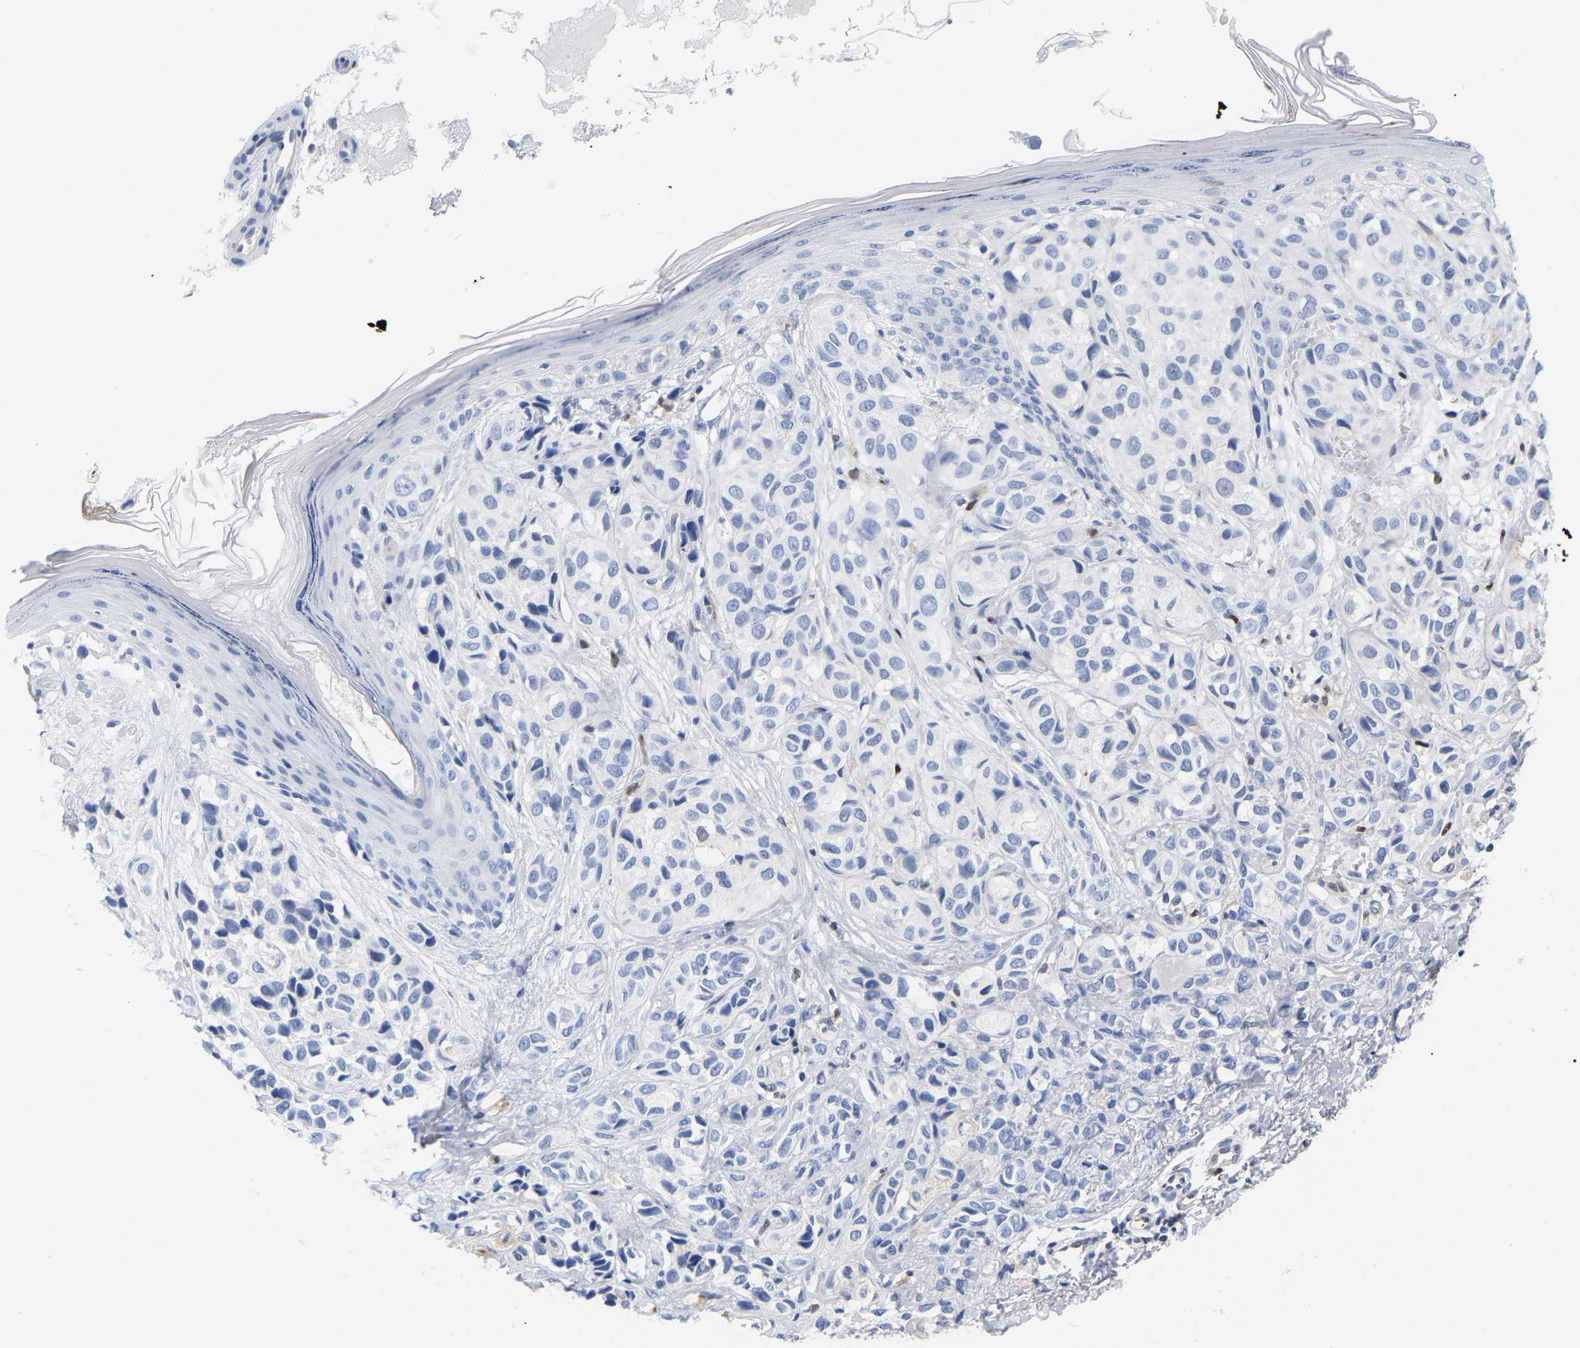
{"staining": {"intensity": "negative", "quantity": "none", "location": "none"}, "tissue": "melanoma", "cell_type": "Tumor cells", "image_type": "cancer", "snomed": [{"axis": "morphology", "description": "Malignant melanoma, NOS"}, {"axis": "topography", "description": "Skin"}], "caption": "The histopathology image exhibits no staining of tumor cells in melanoma.", "gene": "GIMAP4", "patient": {"sex": "female", "age": 58}}